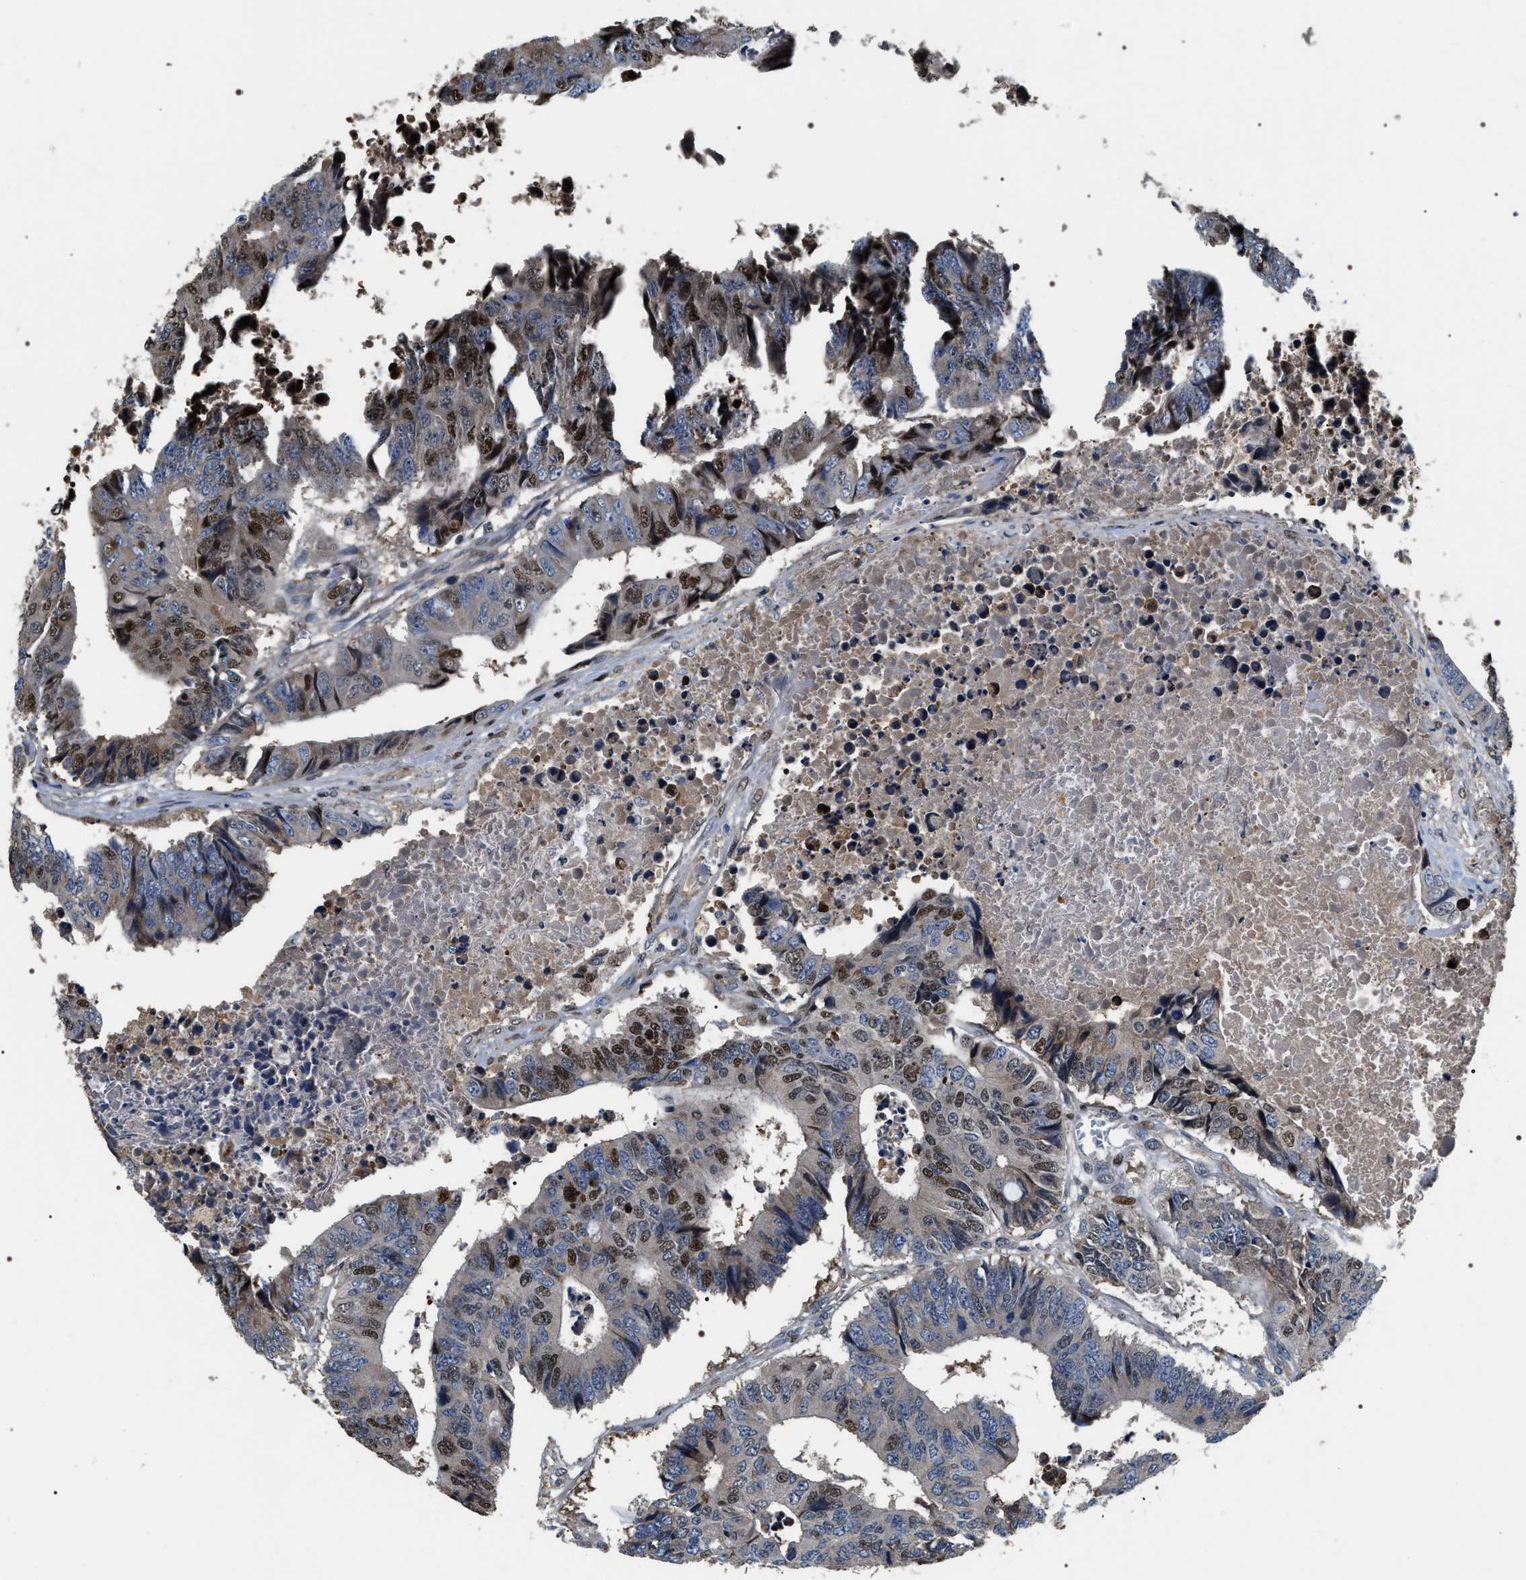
{"staining": {"intensity": "moderate", "quantity": "25%-75%", "location": "nuclear"}, "tissue": "colorectal cancer", "cell_type": "Tumor cells", "image_type": "cancer", "snomed": [{"axis": "morphology", "description": "Adenocarcinoma, NOS"}, {"axis": "topography", "description": "Rectum"}], "caption": "The micrograph reveals immunohistochemical staining of colorectal adenocarcinoma. There is moderate nuclear expression is identified in about 25%-75% of tumor cells. (DAB = brown stain, brightfield microscopy at high magnification).", "gene": "C7orf25", "patient": {"sex": "male", "age": 84}}